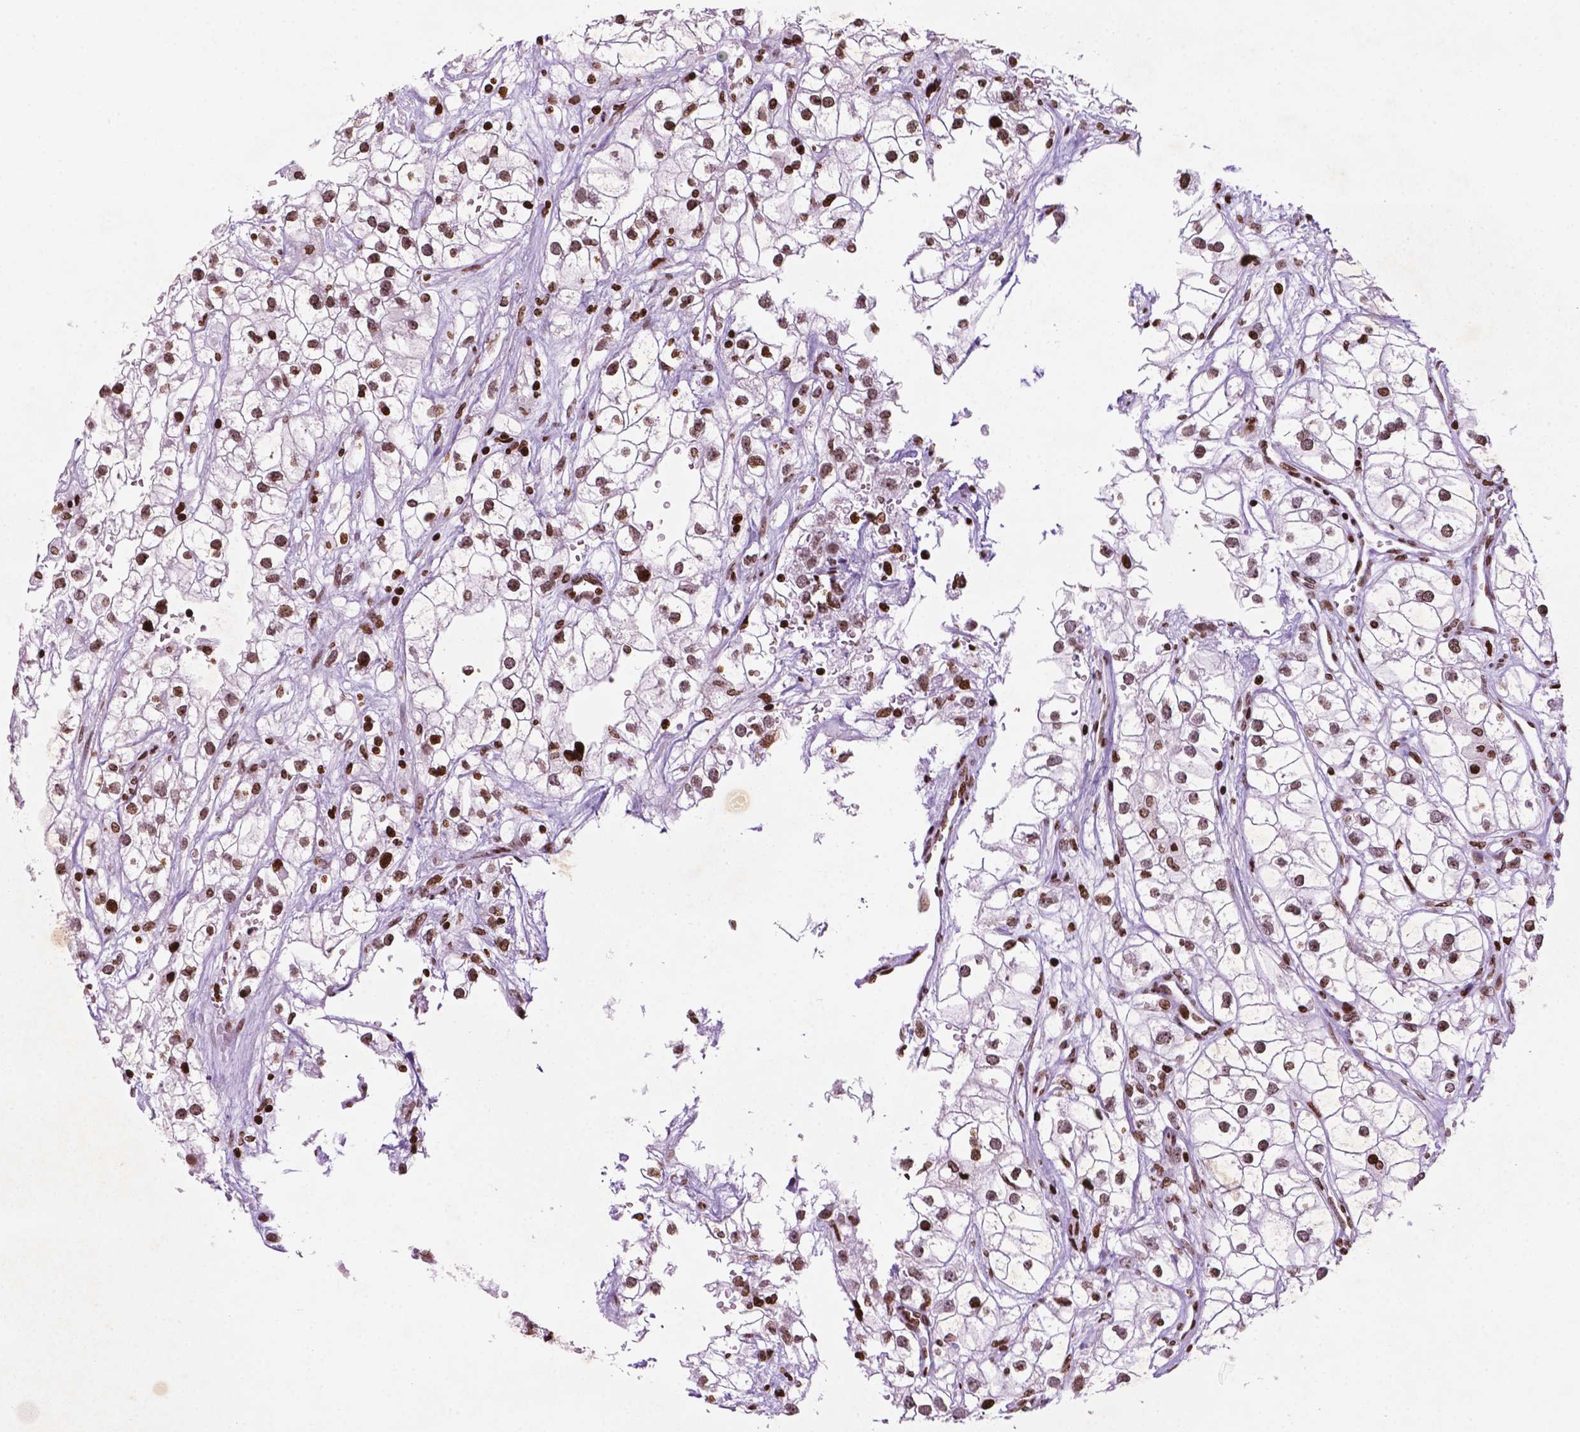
{"staining": {"intensity": "moderate", "quantity": ">75%", "location": "nuclear"}, "tissue": "renal cancer", "cell_type": "Tumor cells", "image_type": "cancer", "snomed": [{"axis": "morphology", "description": "Adenocarcinoma, NOS"}, {"axis": "topography", "description": "Kidney"}], "caption": "Moderate nuclear positivity for a protein is seen in about >75% of tumor cells of adenocarcinoma (renal) using immunohistochemistry (IHC).", "gene": "TMEM250", "patient": {"sex": "male", "age": 59}}